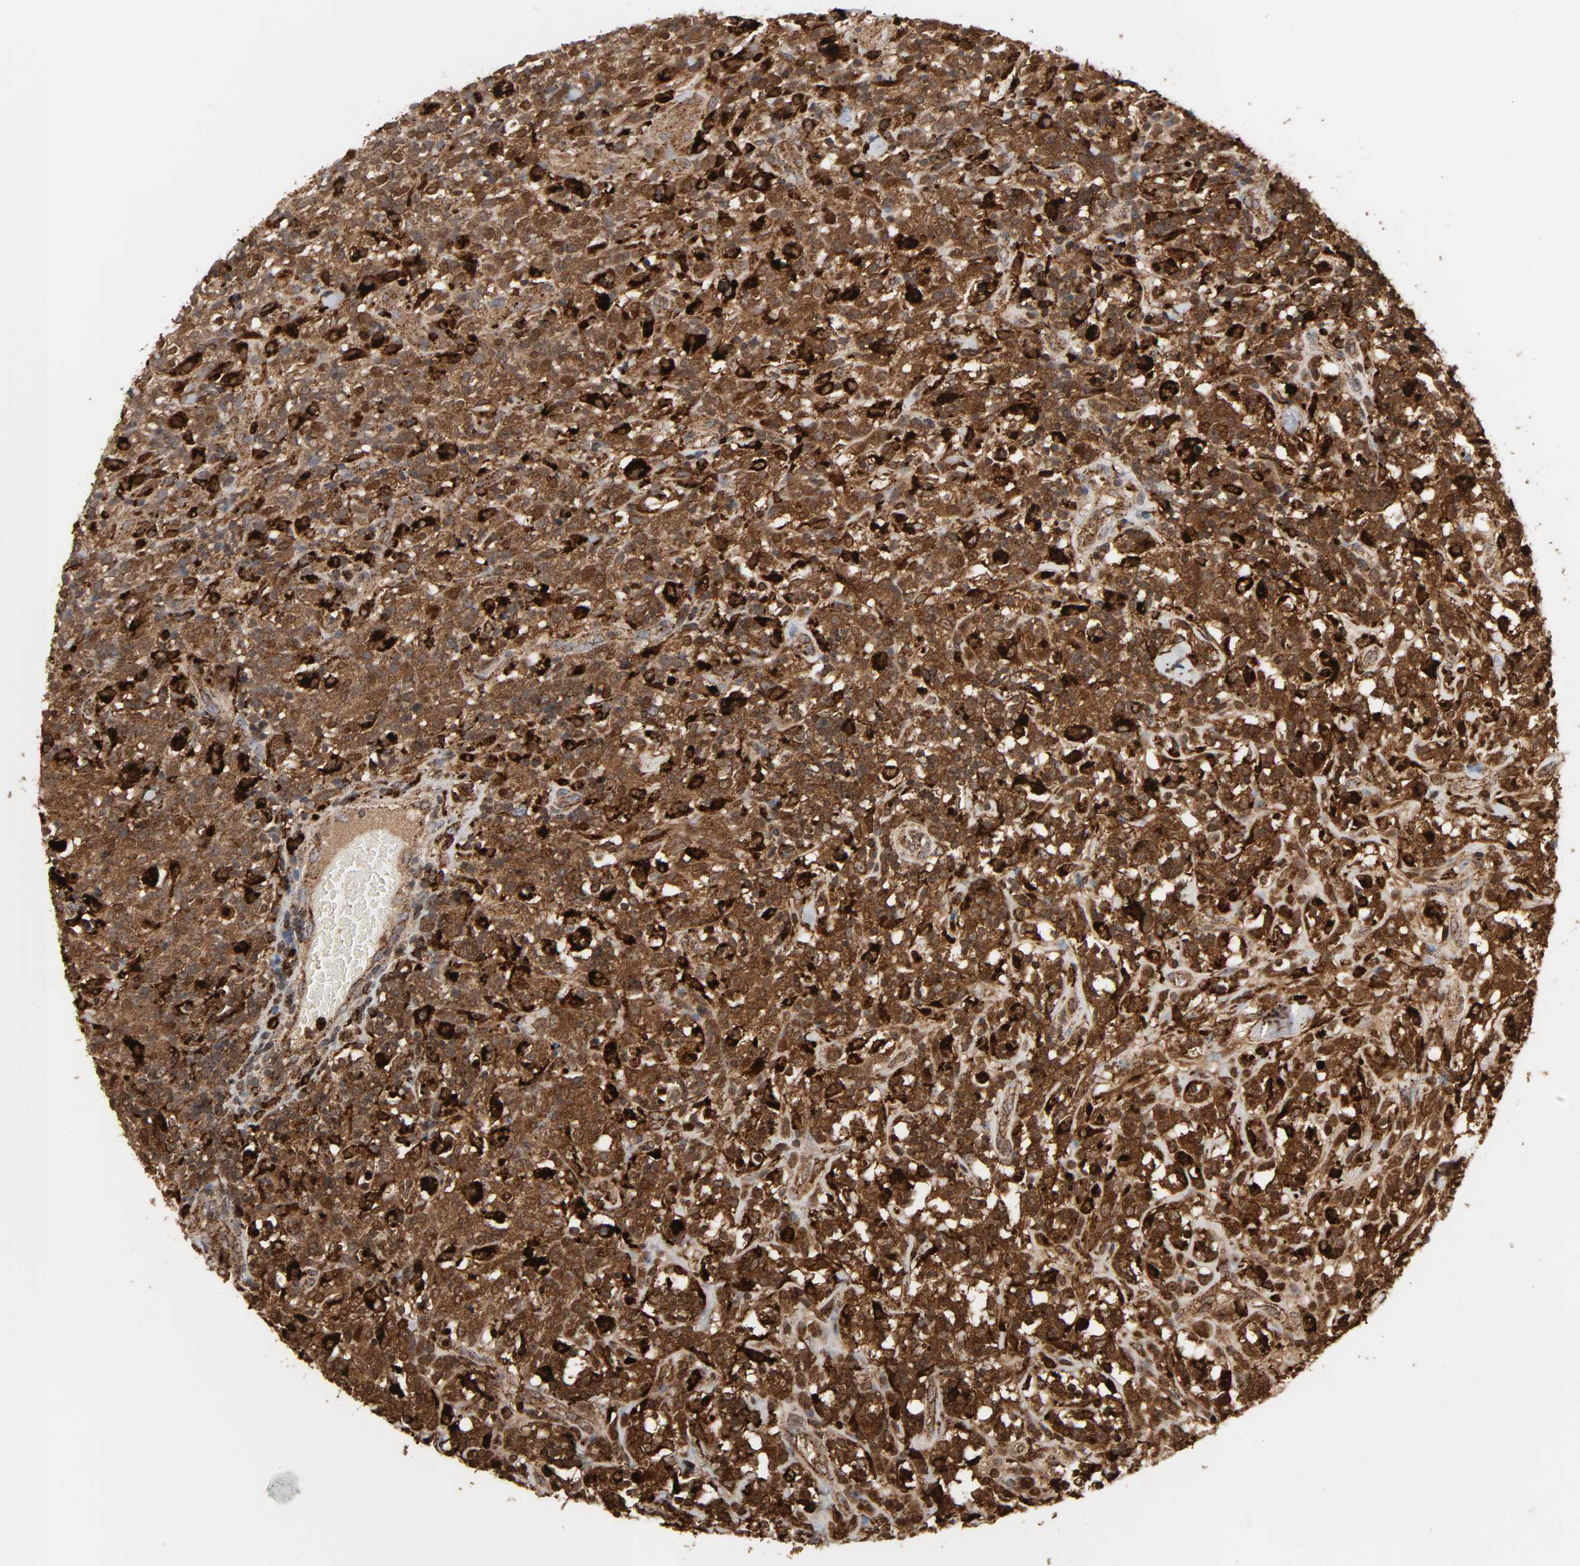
{"staining": {"intensity": "strong", "quantity": ">75%", "location": "cytoplasmic/membranous"}, "tissue": "lymphoma", "cell_type": "Tumor cells", "image_type": "cancer", "snomed": [{"axis": "morphology", "description": "Malignant lymphoma, non-Hodgkin's type, High grade"}, {"axis": "topography", "description": "Lymph node"}], "caption": "Tumor cells show strong cytoplasmic/membranous positivity in about >75% of cells in high-grade malignant lymphoma, non-Hodgkin's type.", "gene": "PSAP", "patient": {"sex": "female", "age": 73}}